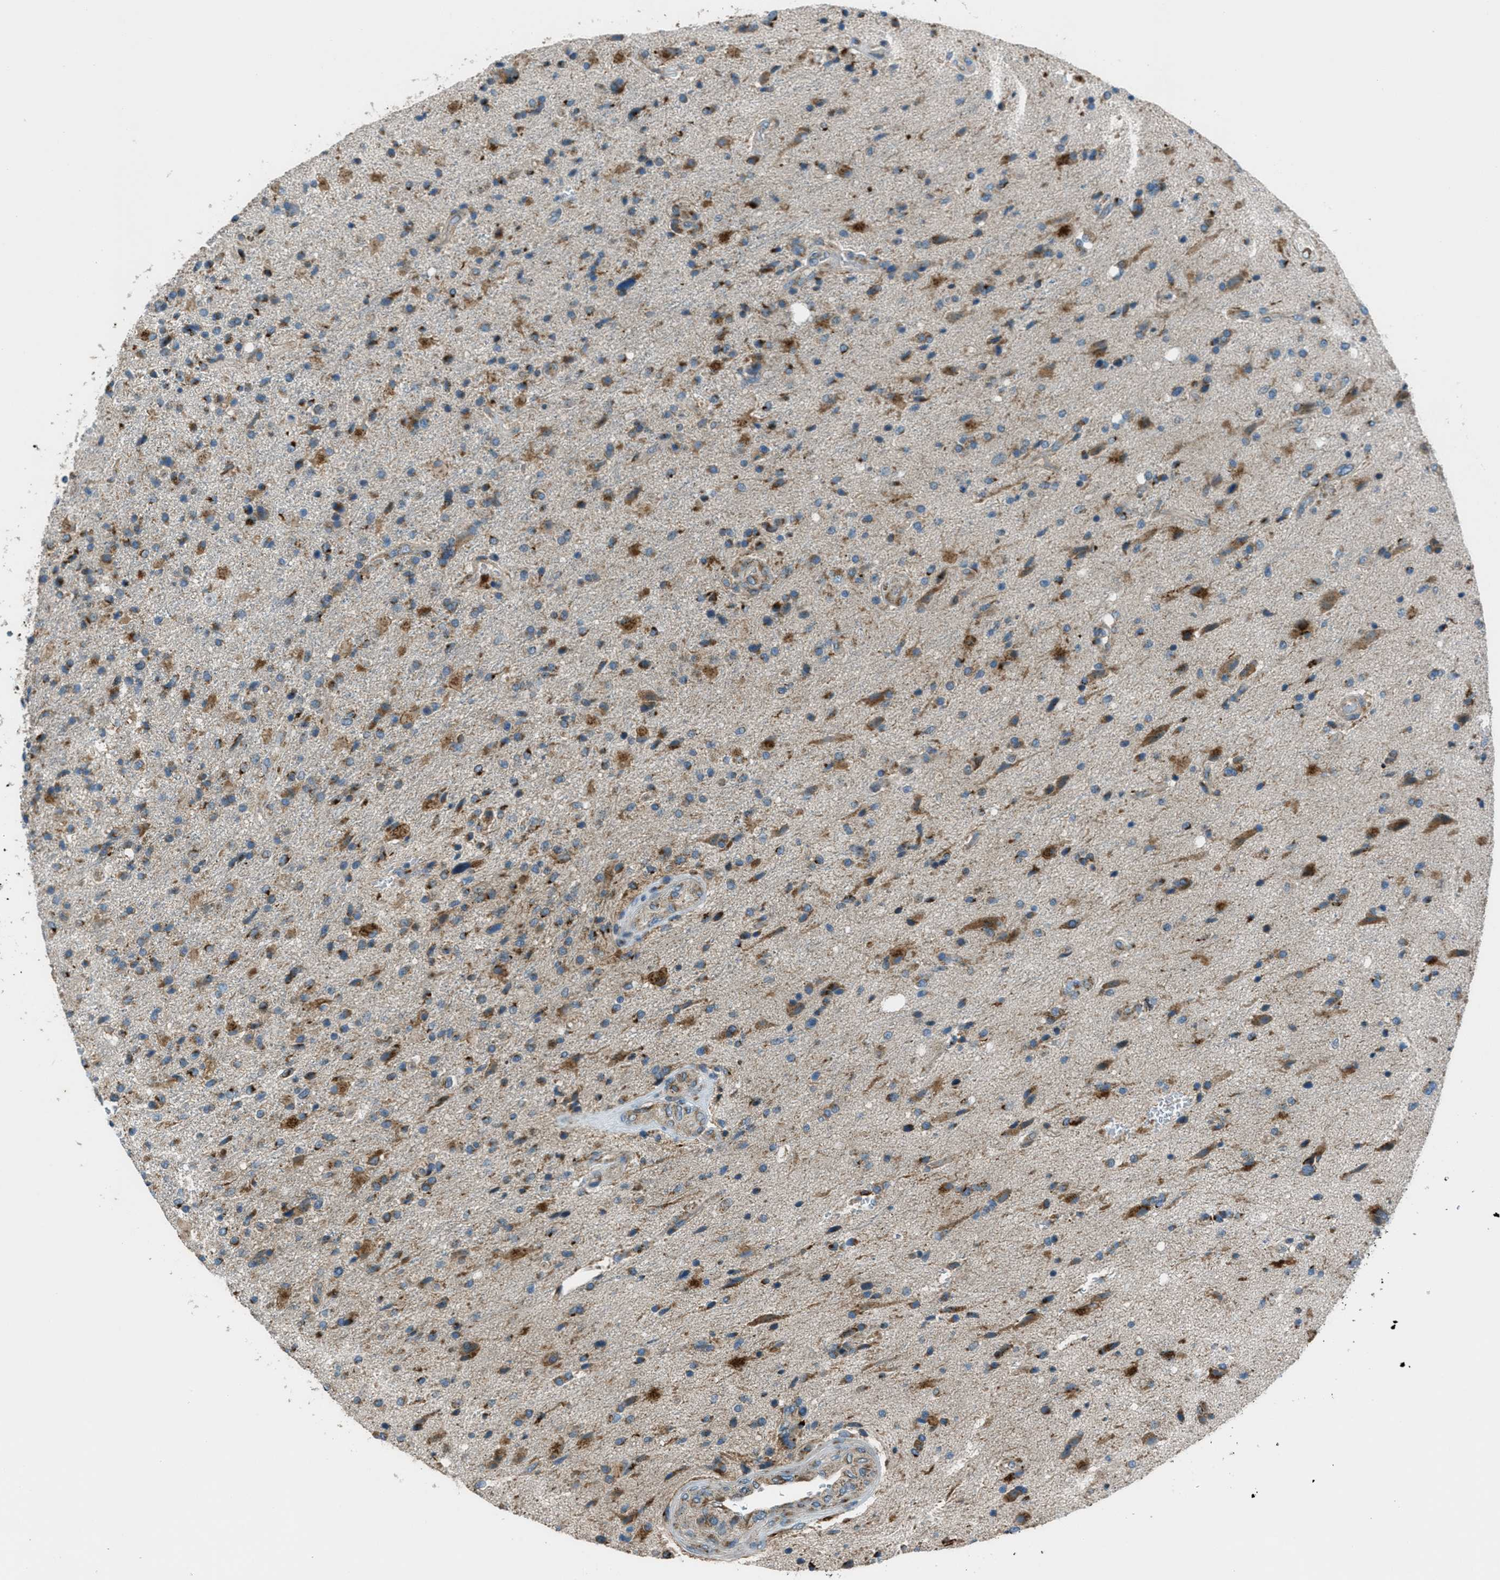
{"staining": {"intensity": "moderate", "quantity": ">75%", "location": "cytoplasmic/membranous"}, "tissue": "glioma", "cell_type": "Tumor cells", "image_type": "cancer", "snomed": [{"axis": "morphology", "description": "Glioma, malignant, High grade"}, {"axis": "topography", "description": "Brain"}], "caption": "This histopathology image exhibits malignant glioma (high-grade) stained with immunohistochemistry to label a protein in brown. The cytoplasmic/membranous of tumor cells show moderate positivity for the protein. Nuclei are counter-stained blue.", "gene": "BCKDK", "patient": {"sex": "male", "age": 72}}